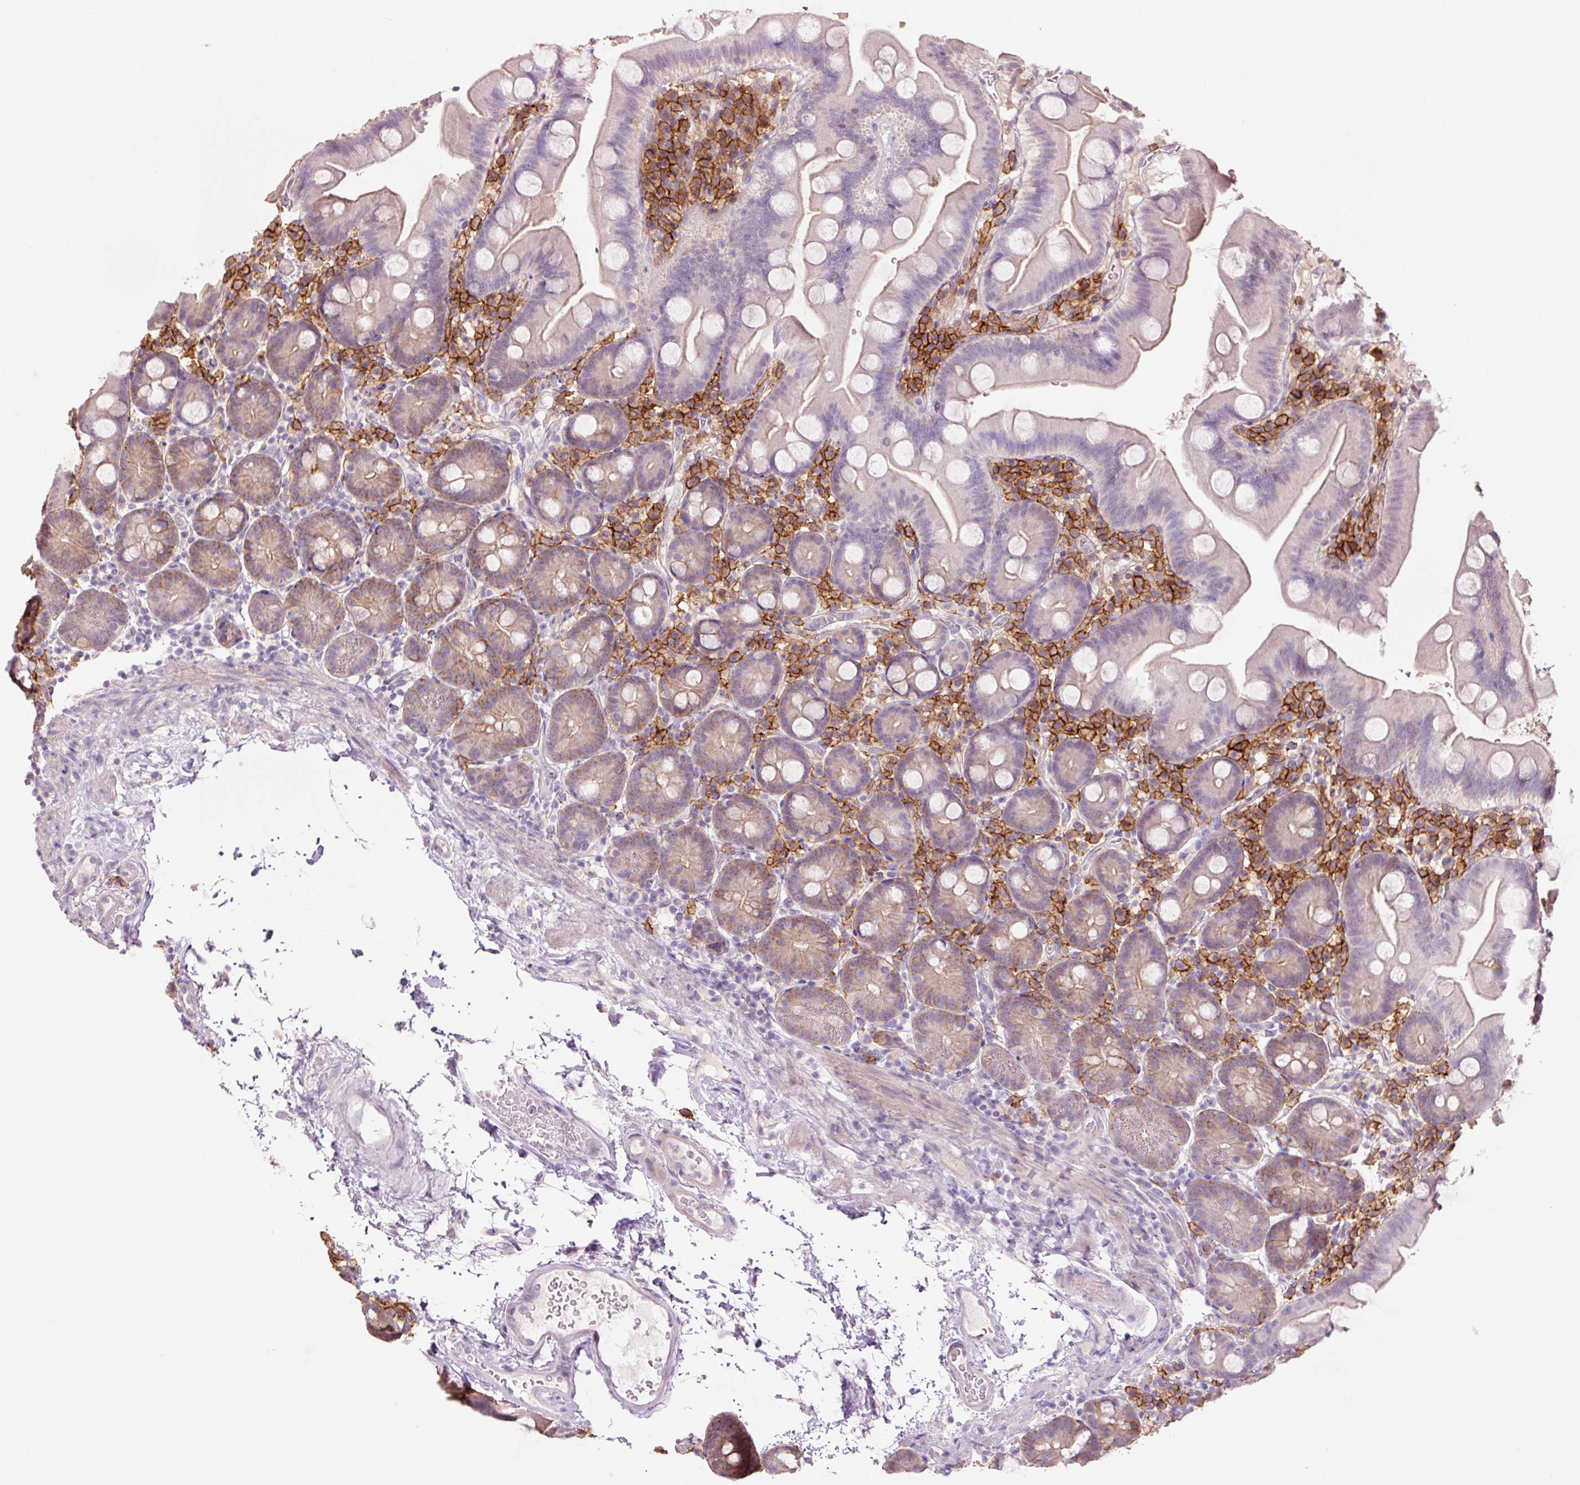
{"staining": {"intensity": "moderate", "quantity": "25%-75%", "location": "cytoplasmic/membranous"}, "tissue": "small intestine", "cell_type": "Glandular cells", "image_type": "normal", "snomed": [{"axis": "morphology", "description": "Normal tissue, NOS"}, {"axis": "topography", "description": "Small intestine"}], "caption": "A brown stain highlights moderate cytoplasmic/membranous staining of a protein in glandular cells of normal human small intestine.", "gene": "SLC1A4", "patient": {"sex": "female", "age": 68}}